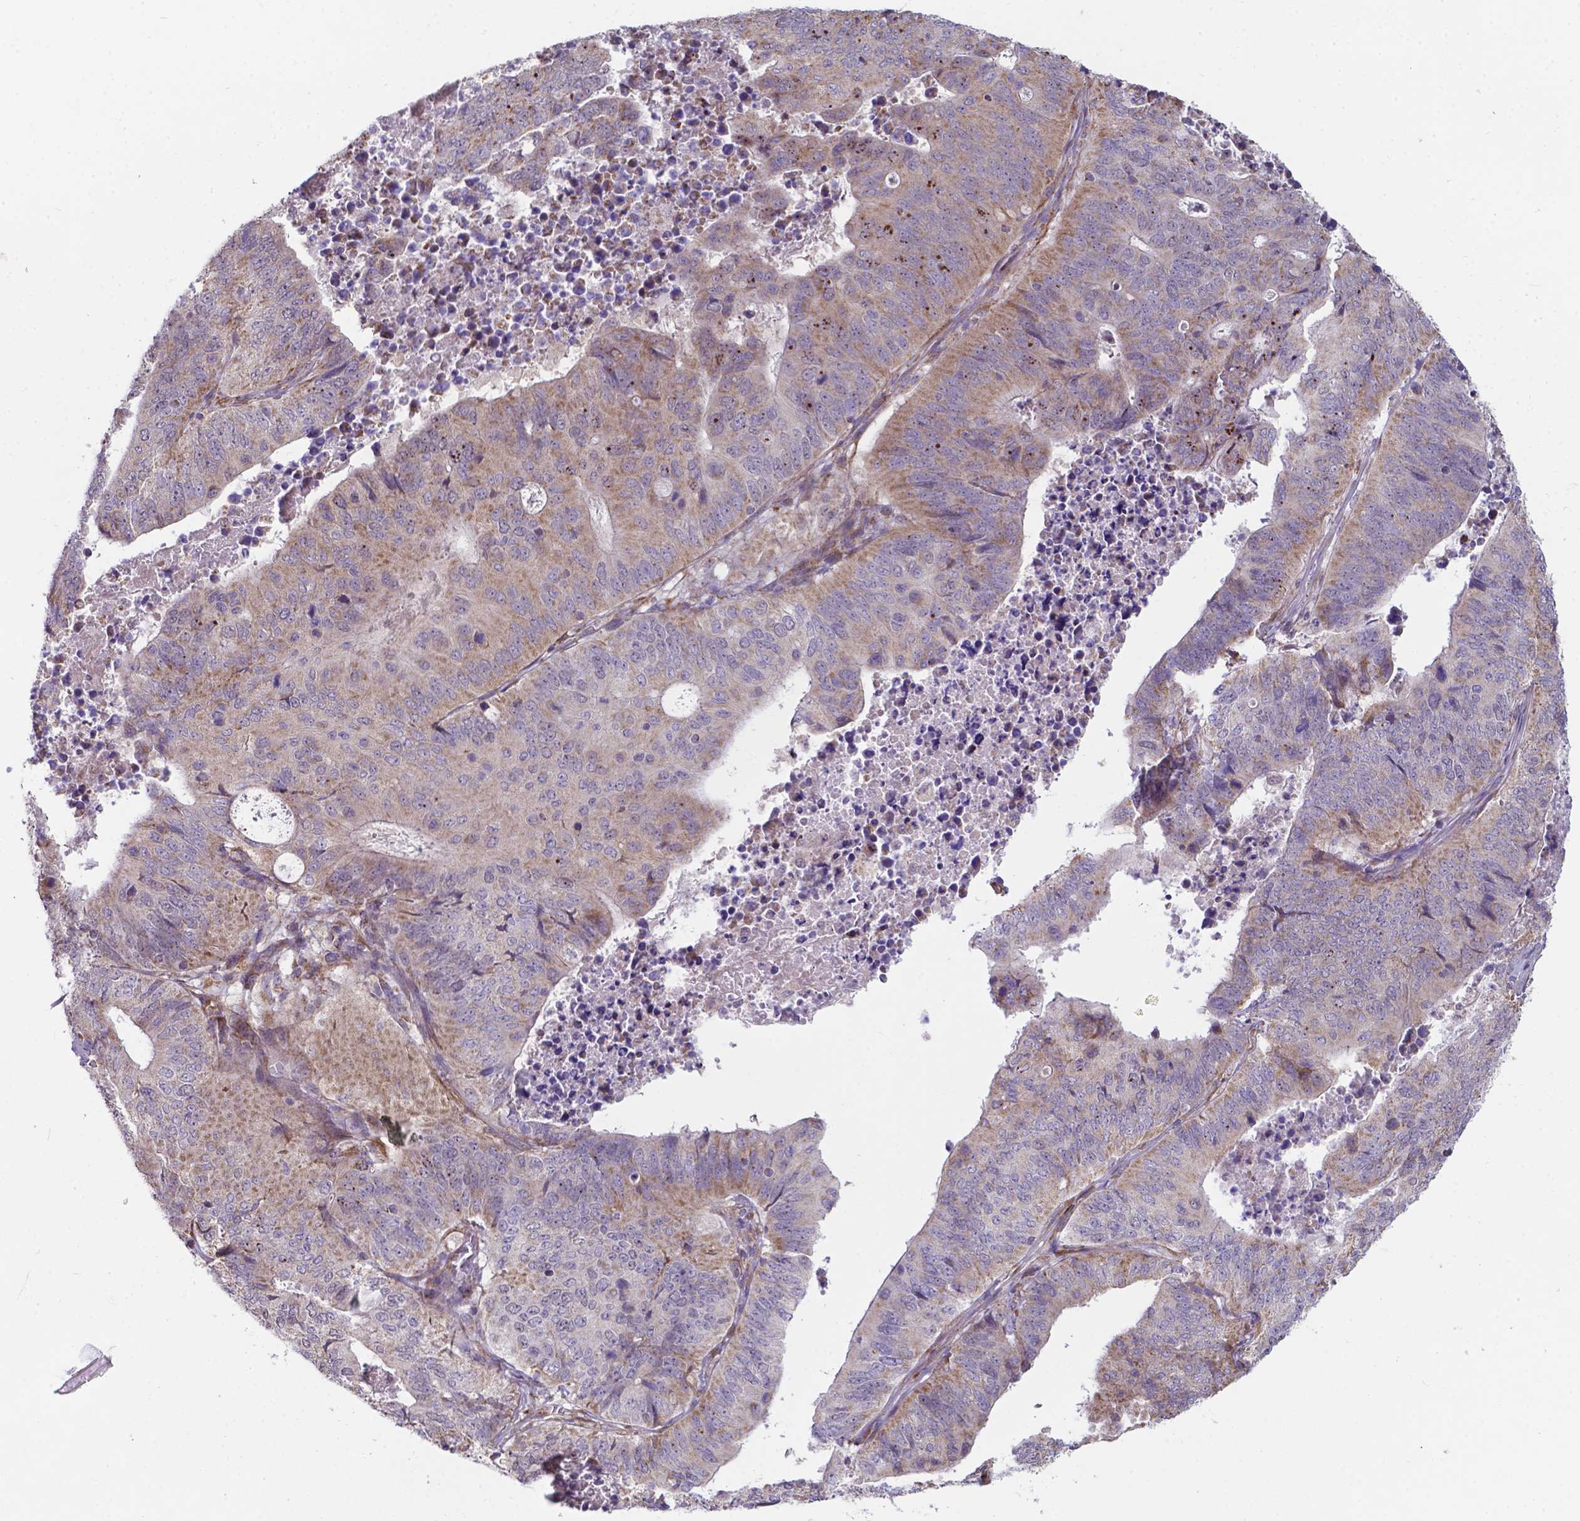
{"staining": {"intensity": "weak", "quantity": "25%-75%", "location": "cytoplasmic/membranous"}, "tissue": "stomach cancer", "cell_type": "Tumor cells", "image_type": "cancer", "snomed": [{"axis": "morphology", "description": "Adenocarcinoma, NOS"}, {"axis": "topography", "description": "Stomach, upper"}], "caption": "This photomicrograph demonstrates stomach cancer stained with immunohistochemistry to label a protein in brown. The cytoplasmic/membranous of tumor cells show weak positivity for the protein. Nuclei are counter-stained blue.", "gene": "FAM114A1", "patient": {"sex": "female", "age": 67}}